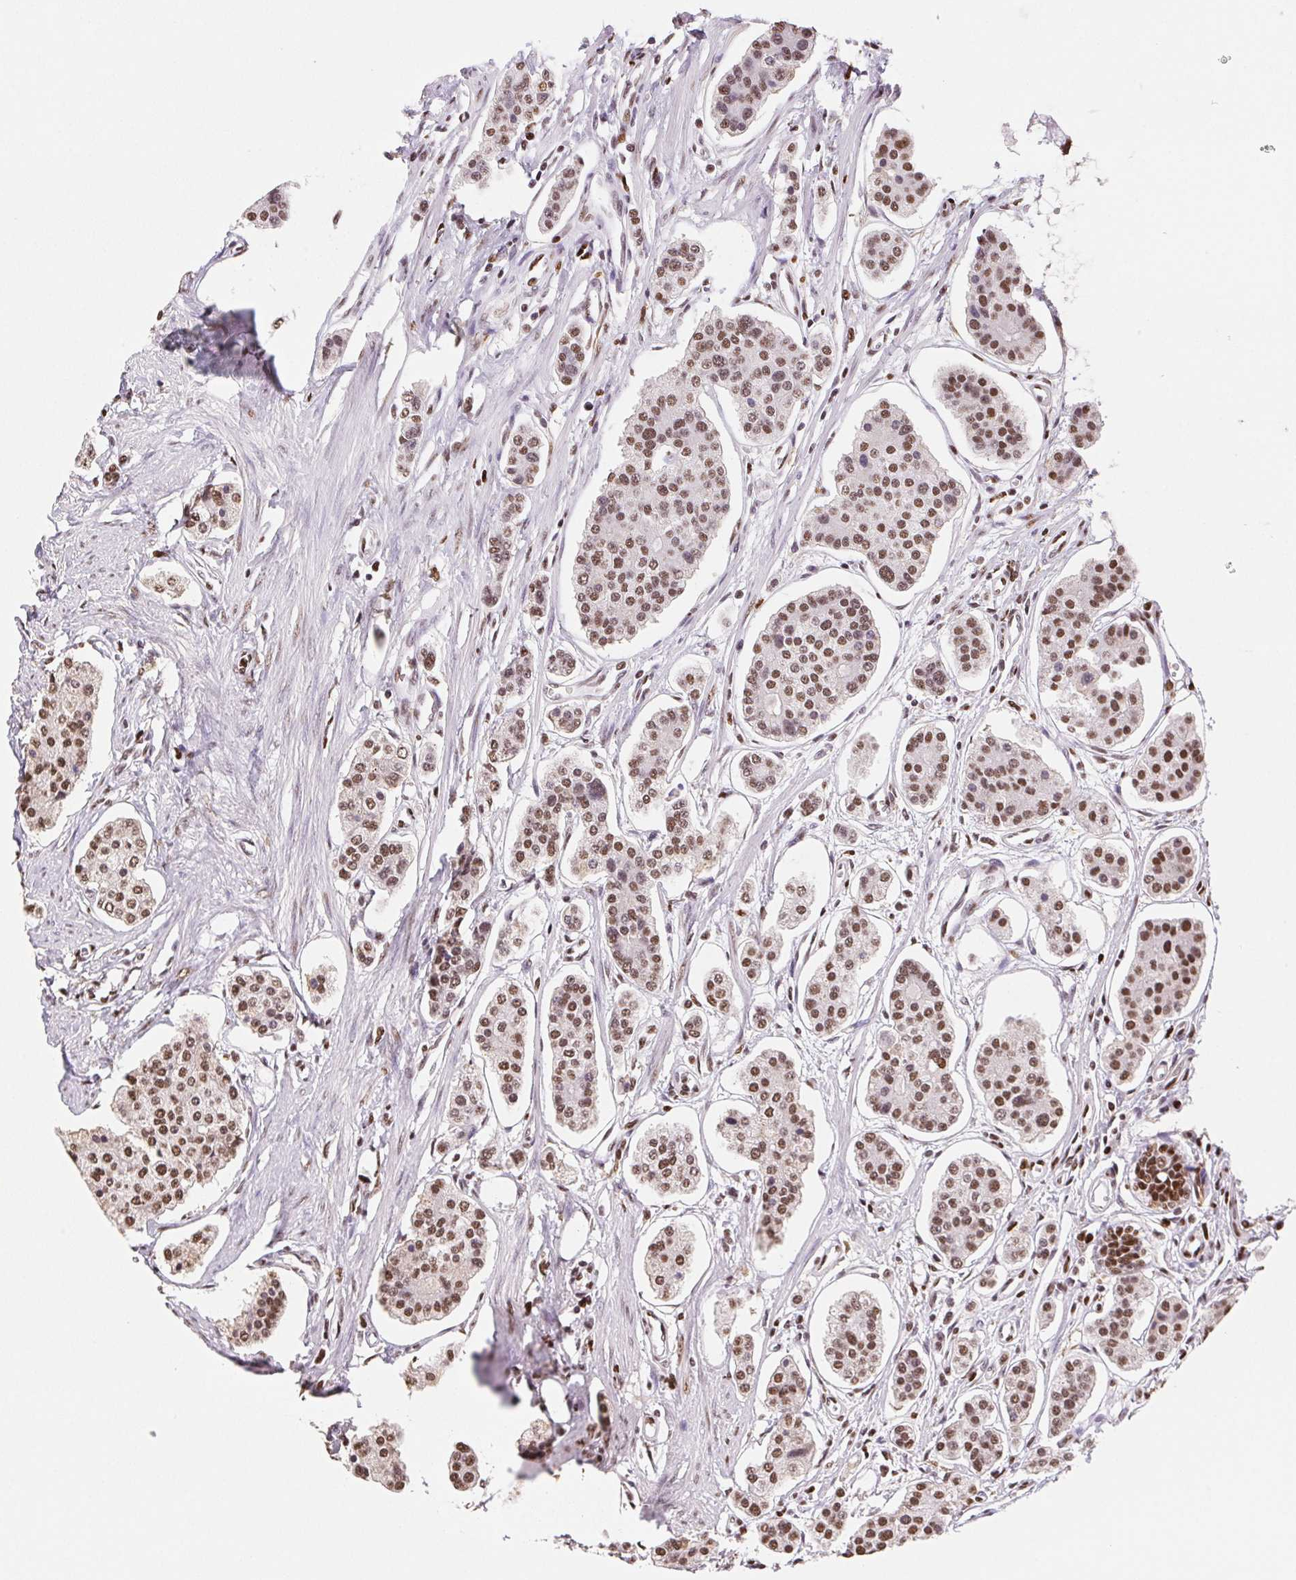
{"staining": {"intensity": "moderate", "quantity": ">75%", "location": "nuclear"}, "tissue": "carcinoid", "cell_type": "Tumor cells", "image_type": "cancer", "snomed": [{"axis": "morphology", "description": "Carcinoid, malignant, NOS"}, {"axis": "topography", "description": "Small intestine"}], "caption": "DAB (3,3'-diaminobenzidine) immunohistochemical staining of carcinoid exhibits moderate nuclear protein staining in approximately >75% of tumor cells. Immunohistochemistry stains the protein in brown and the nuclei are stained blue.", "gene": "SET", "patient": {"sex": "female", "age": 65}}